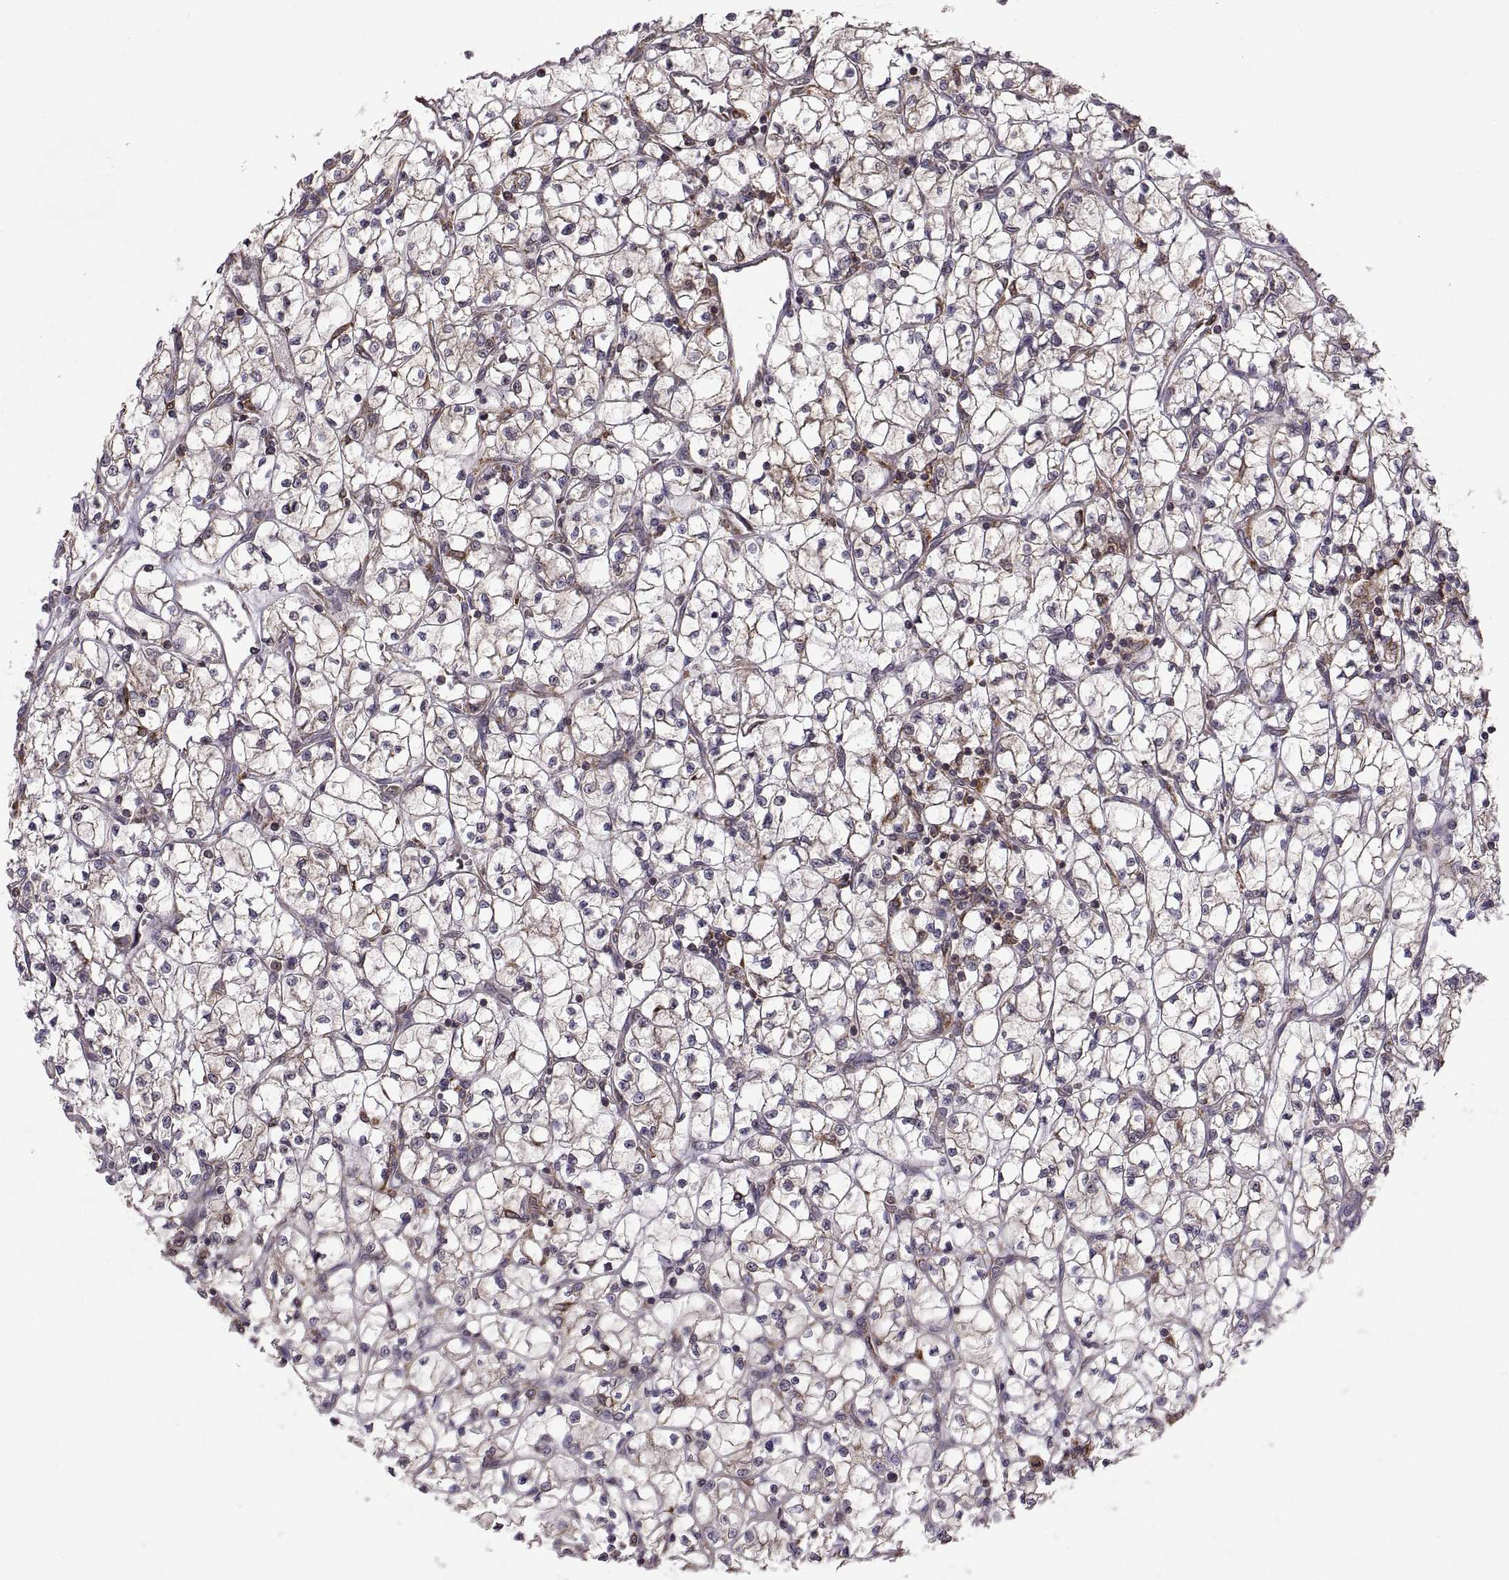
{"staining": {"intensity": "weak", "quantity": "25%-75%", "location": "cytoplasmic/membranous"}, "tissue": "renal cancer", "cell_type": "Tumor cells", "image_type": "cancer", "snomed": [{"axis": "morphology", "description": "Adenocarcinoma, NOS"}, {"axis": "topography", "description": "Kidney"}], "caption": "Adenocarcinoma (renal) stained with DAB (3,3'-diaminobenzidine) IHC shows low levels of weak cytoplasmic/membranous staining in about 25%-75% of tumor cells.", "gene": "PDIA3", "patient": {"sex": "female", "age": 64}}